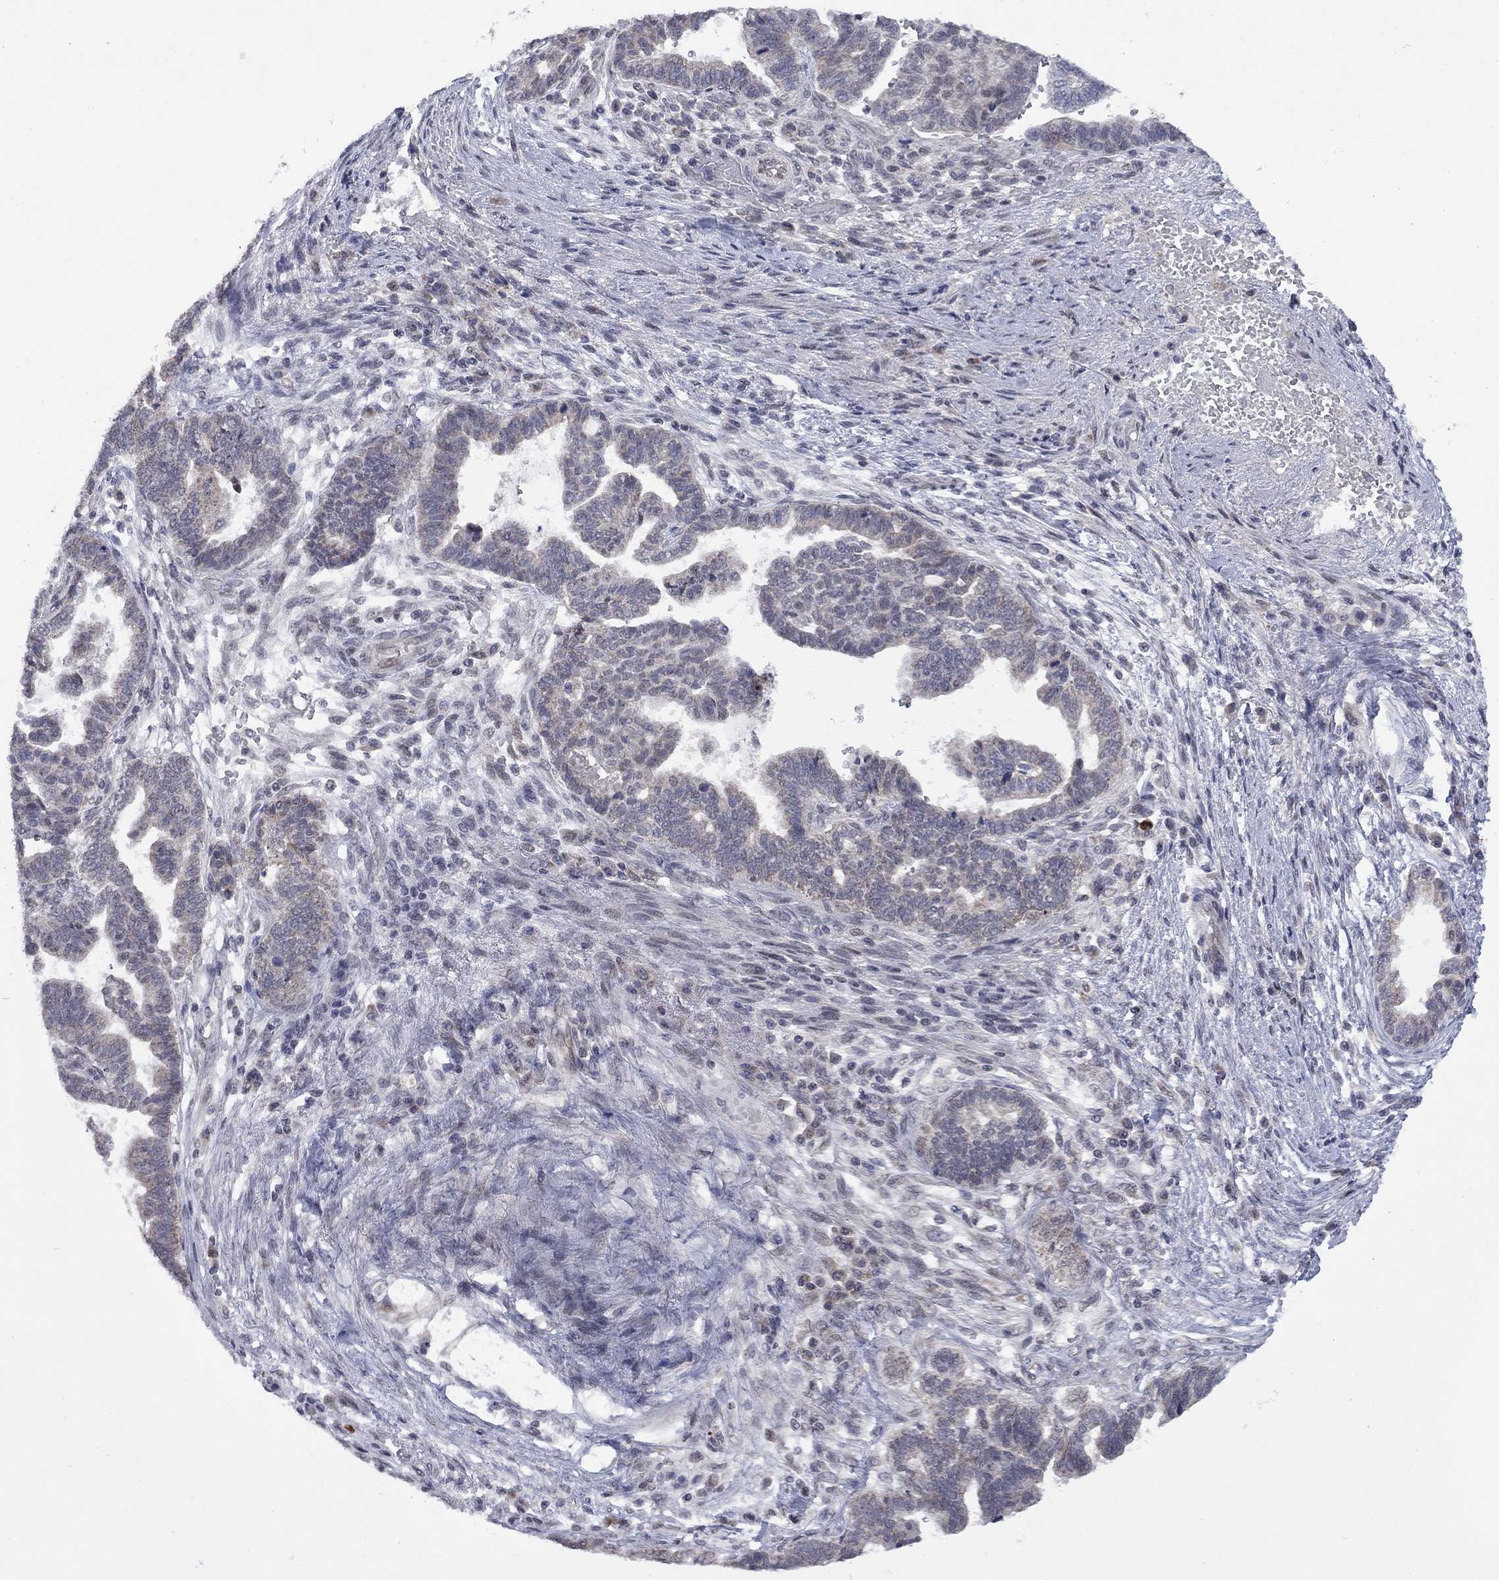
{"staining": {"intensity": "negative", "quantity": "none", "location": "none"}, "tissue": "stomach cancer", "cell_type": "Tumor cells", "image_type": "cancer", "snomed": [{"axis": "morphology", "description": "Adenocarcinoma, NOS"}, {"axis": "topography", "description": "Stomach"}], "caption": "Human stomach cancer (adenocarcinoma) stained for a protein using IHC shows no staining in tumor cells.", "gene": "KCNJ16", "patient": {"sex": "male", "age": 83}}